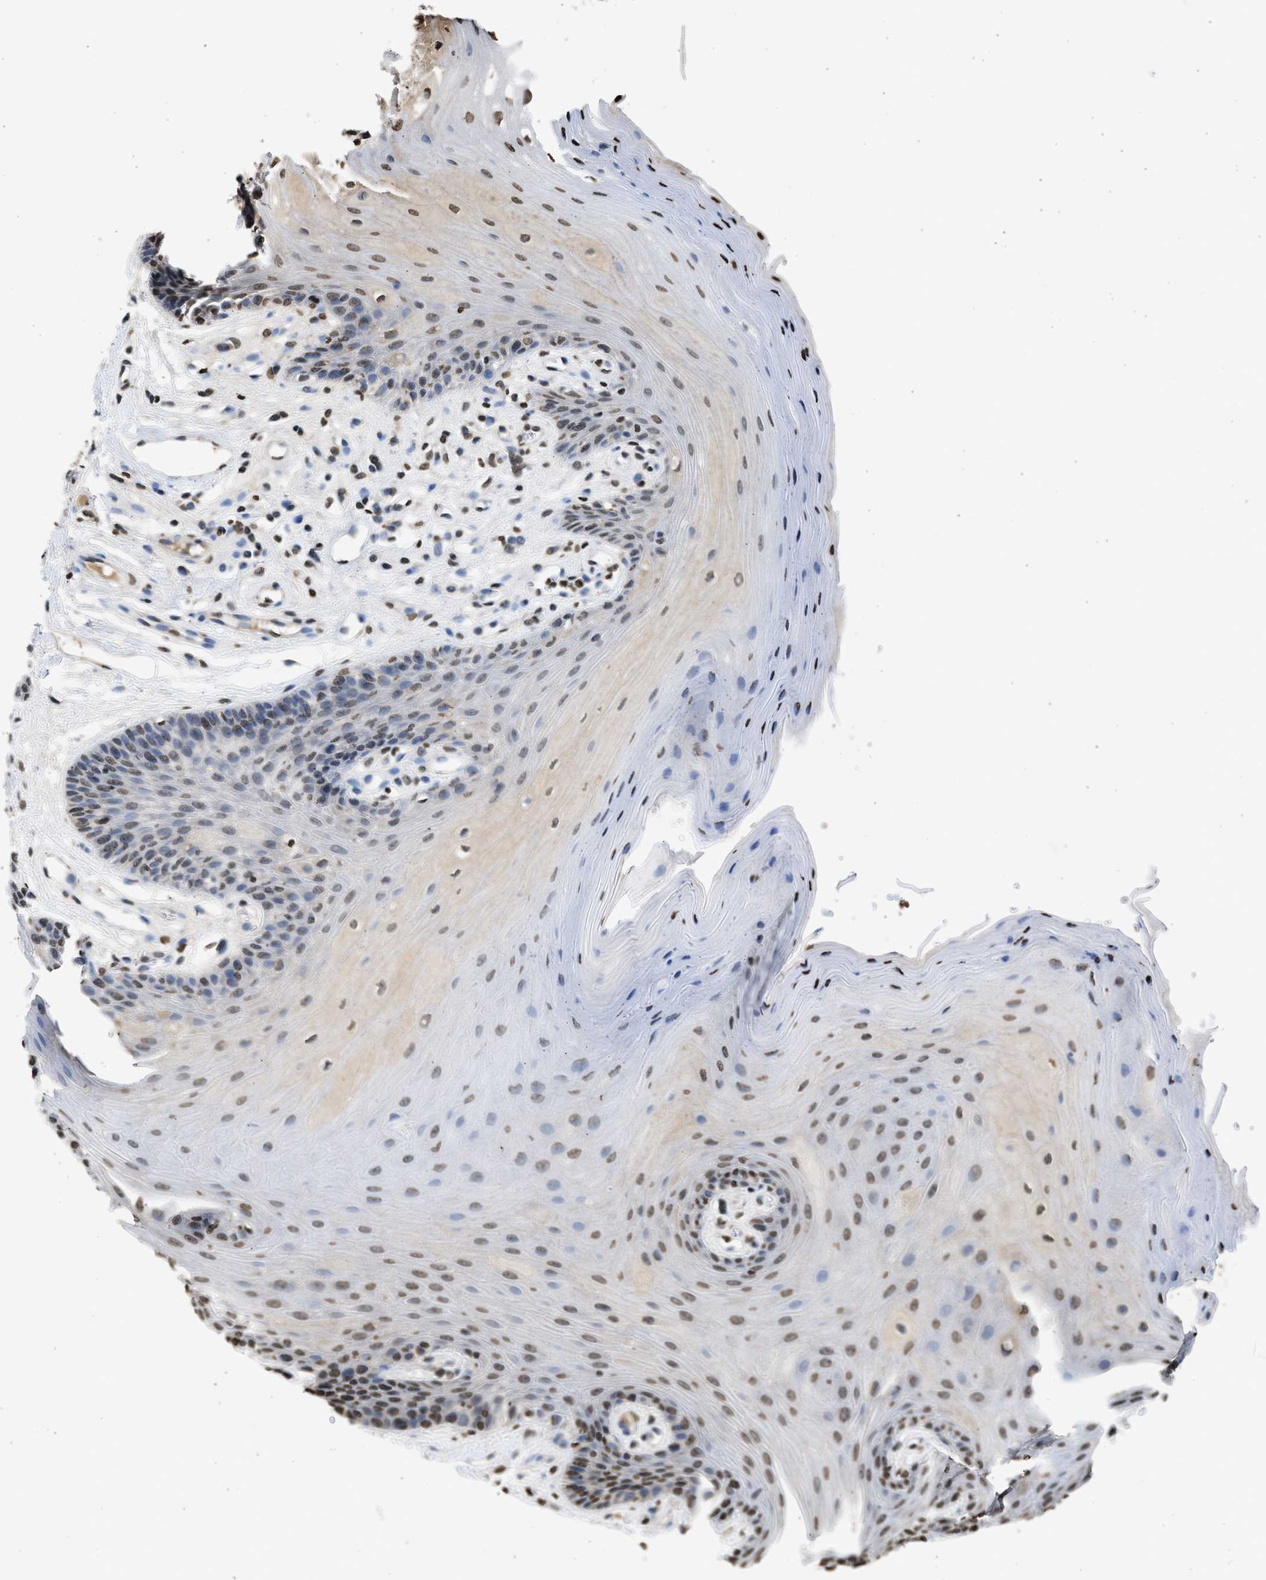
{"staining": {"intensity": "weak", "quantity": ">75%", "location": "nuclear"}, "tissue": "oral mucosa", "cell_type": "Squamous epithelial cells", "image_type": "normal", "snomed": [{"axis": "morphology", "description": "Normal tissue, NOS"}, {"axis": "morphology", "description": "Squamous cell carcinoma, NOS"}, {"axis": "topography", "description": "Oral tissue"}, {"axis": "topography", "description": "Head-Neck"}], "caption": "Protein analysis of normal oral mucosa displays weak nuclear staining in about >75% of squamous epithelial cells.", "gene": "RRAGC", "patient": {"sex": "male", "age": 71}}